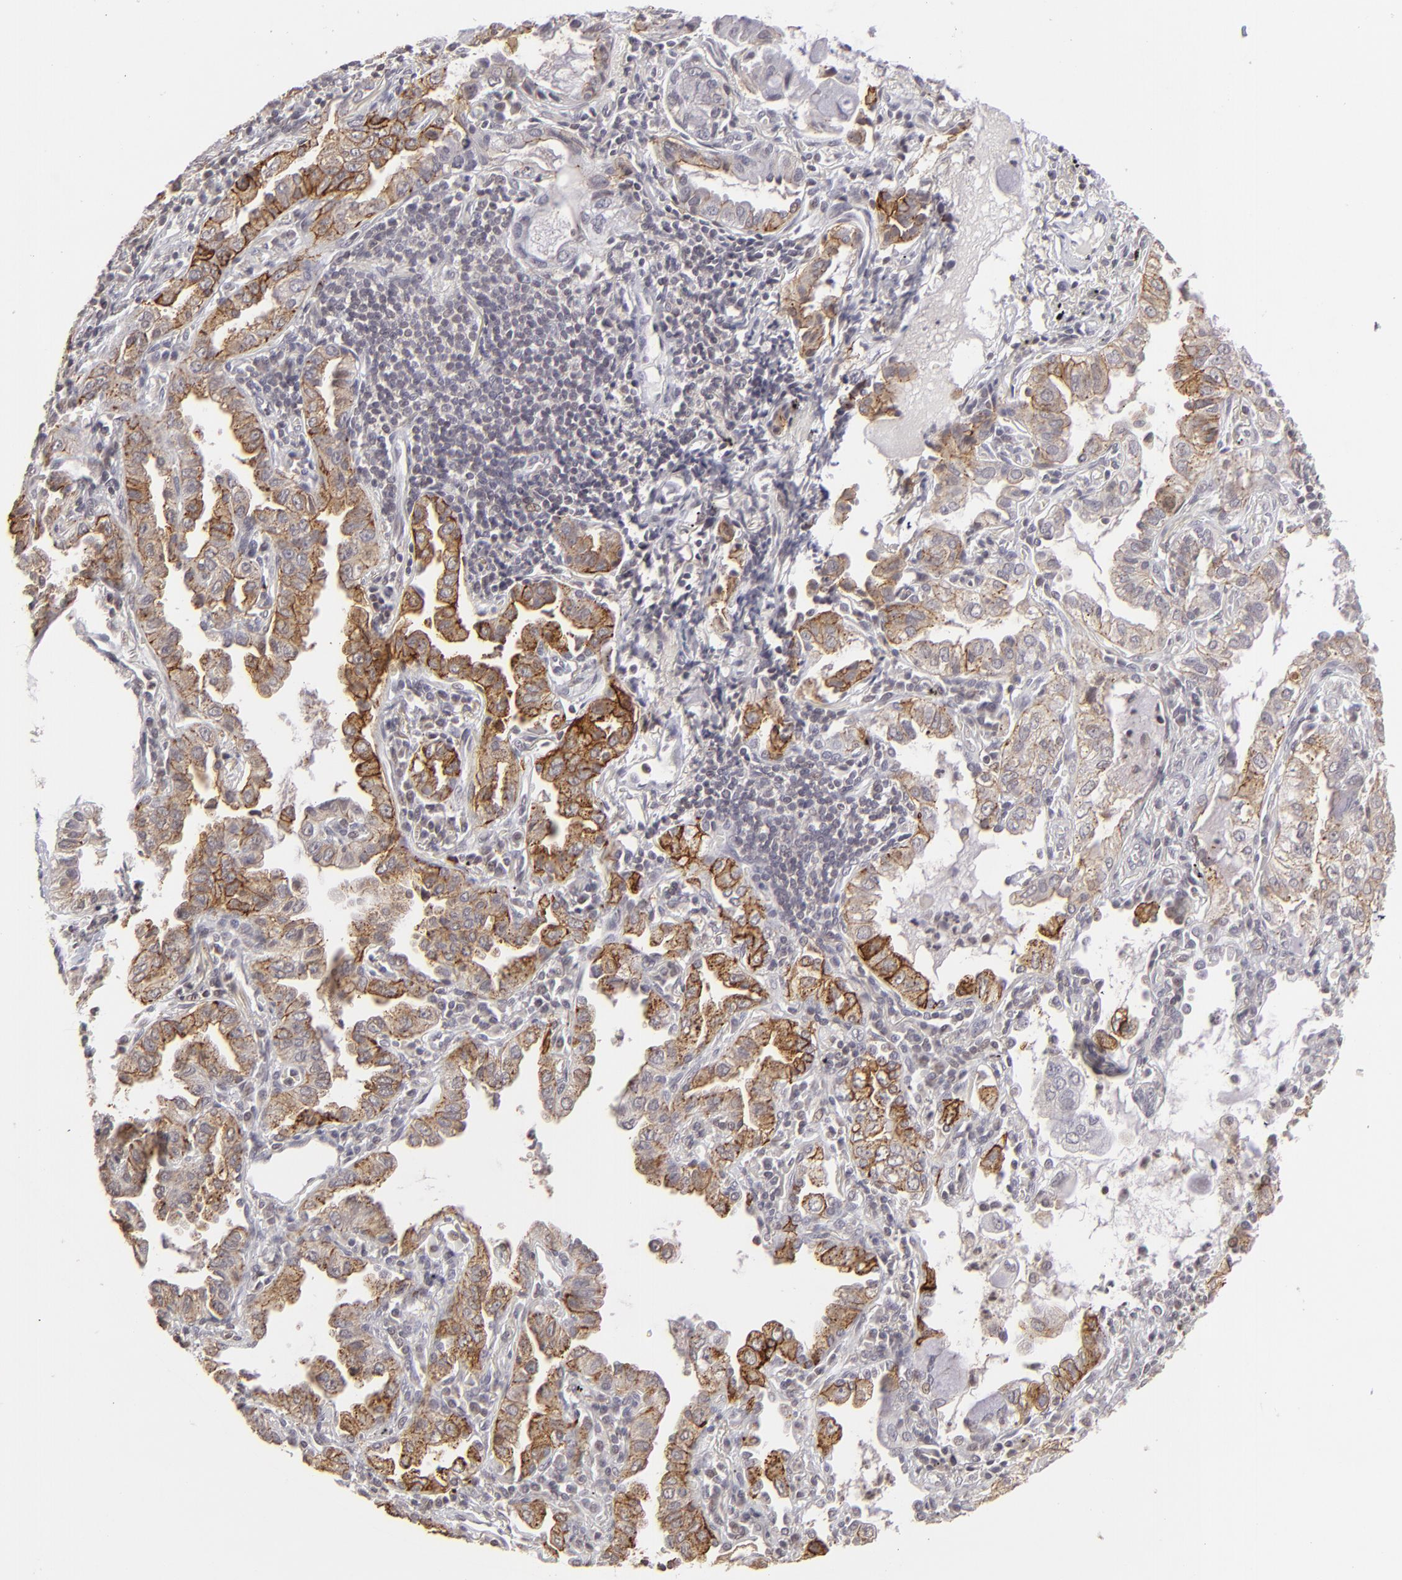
{"staining": {"intensity": "strong", "quantity": "25%-75%", "location": "cytoplasmic/membranous"}, "tissue": "lung cancer", "cell_type": "Tumor cells", "image_type": "cancer", "snomed": [{"axis": "morphology", "description": "Adenocarcinoma, NOS"}, {"axis": "topography", "description": "Lung"}], "caption": "IHC photomicrograph of lung cancer stained for a protein (brown), which demonstrates high levels of strong cytoplasmic/membranous staining in about 25%-75% of tumor cells.", "gene": "CLDN2", "patient": {"sex": "female", "age": 50}}